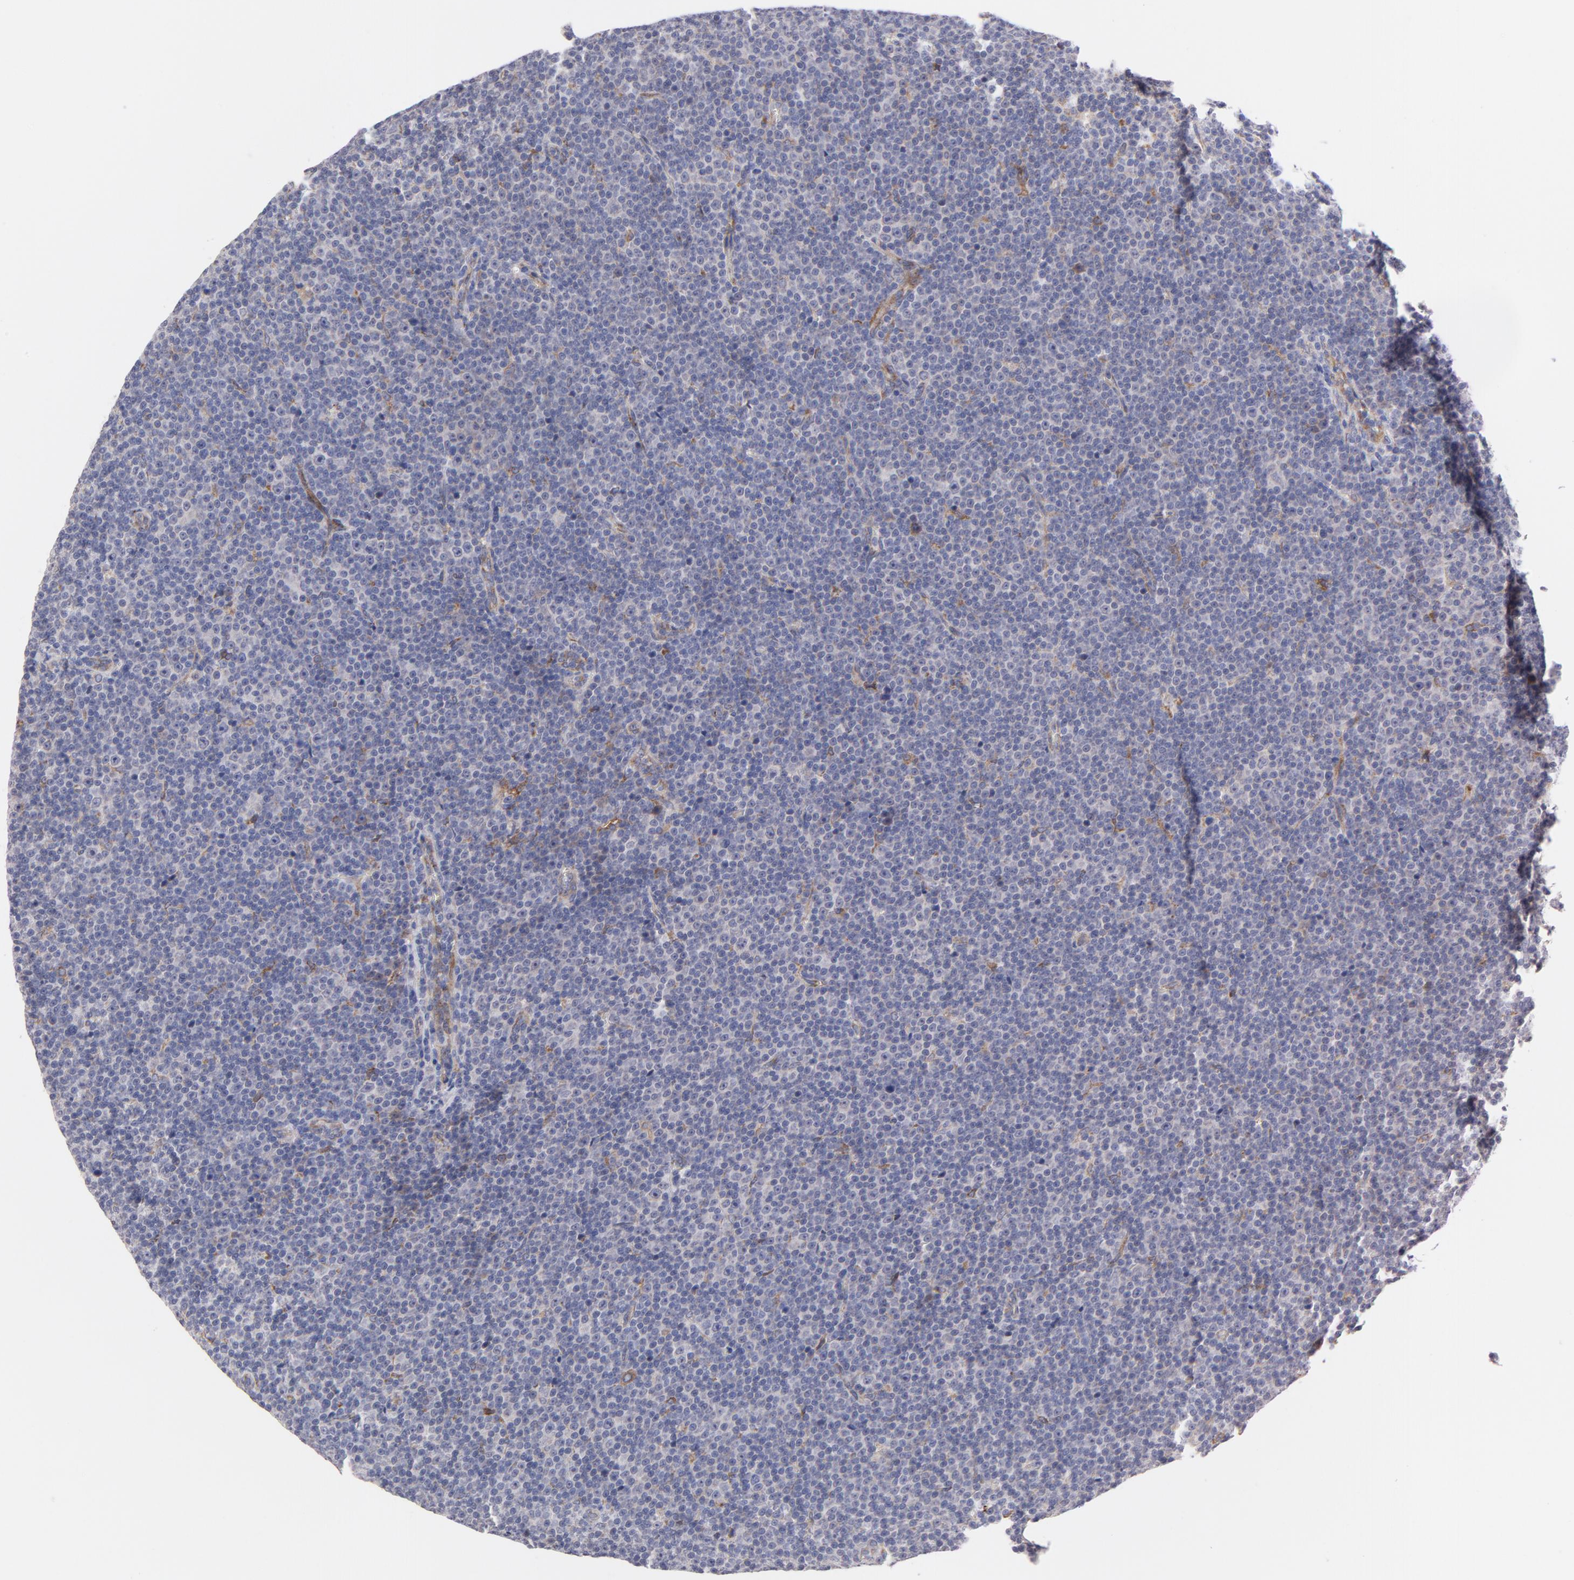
{"staining": {"intensity": "negative", "quantity": "none", "location": "none"}, "tissue": "lymphoma", "cell_type": "Tumor cells", "image_type": "cancer", "snomed": [{"axis": "morphology", "description": "Malignant lymphoma, non-Hodgkin's type, Low grade"}, {"axis": "topography", "description": "Lymph node"}], "caption": "Immunohistochemistry histopathology image of neoplastic tissue: human lymphoma stained with DAB reveals no significant protein expression in tumor cells.", "gene": "RAPGEF3", "patient": {"sex": "female", "age": 67}}